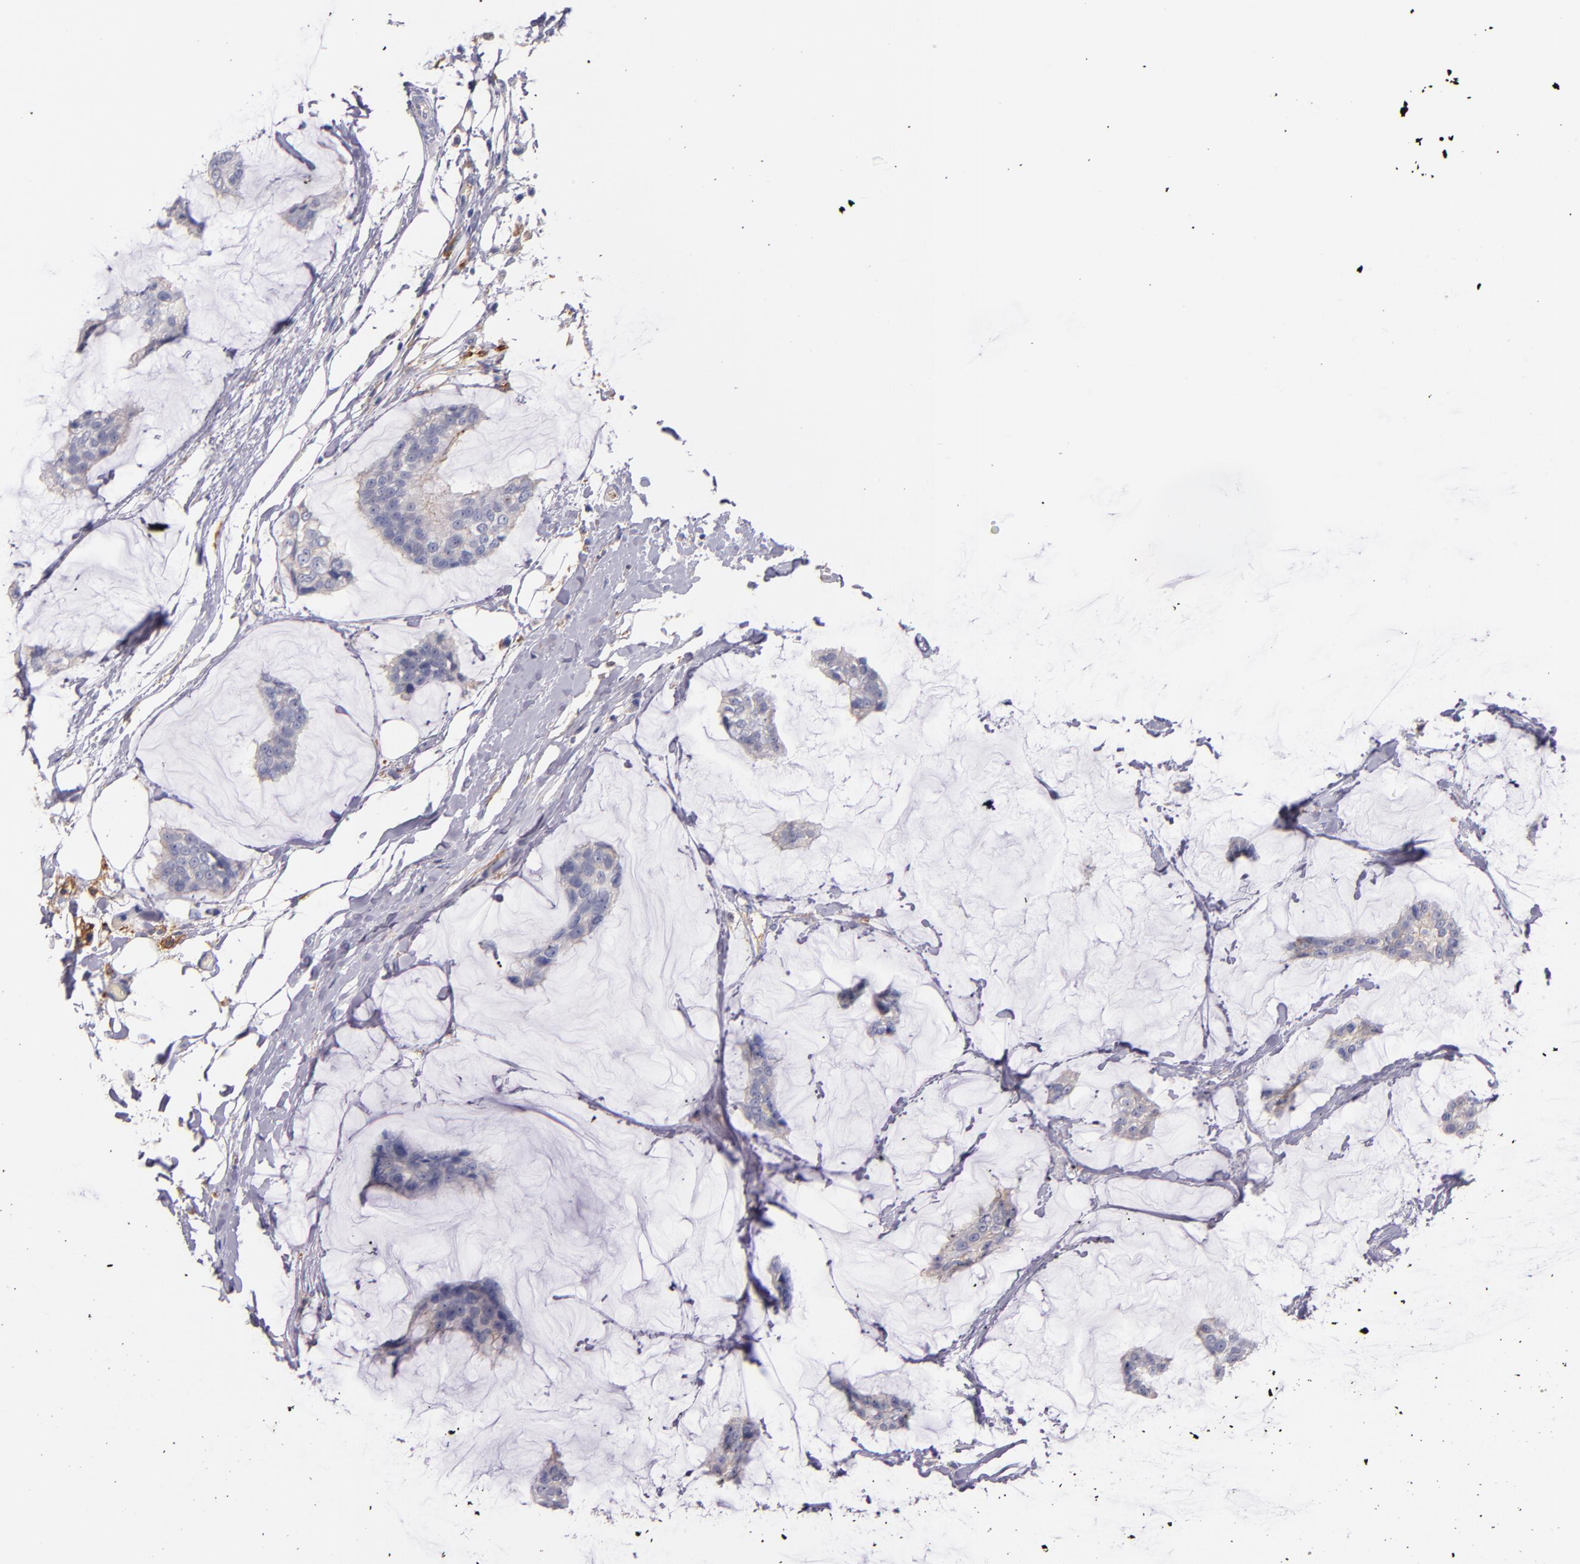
{"staining": {"intensity": "weak", "quantity": "<25%", "location": "cytoplasmic/membranous"}, "tissue": "breast cancer", "cell_type": "Tumor cells", "image_type": "cancer", "snomed": [{"axis": "morphology", "description": "Duct carcinoma"}, {"axis": "topography", "description": "Breast"}], "caption": "DAB immunohistochemical staining of human breast cancer (intraductal carcinoma) shows no significant expression in tumor cells.", "gene": "C5AR1", "patient": {"sex": "female", "age": 93}}